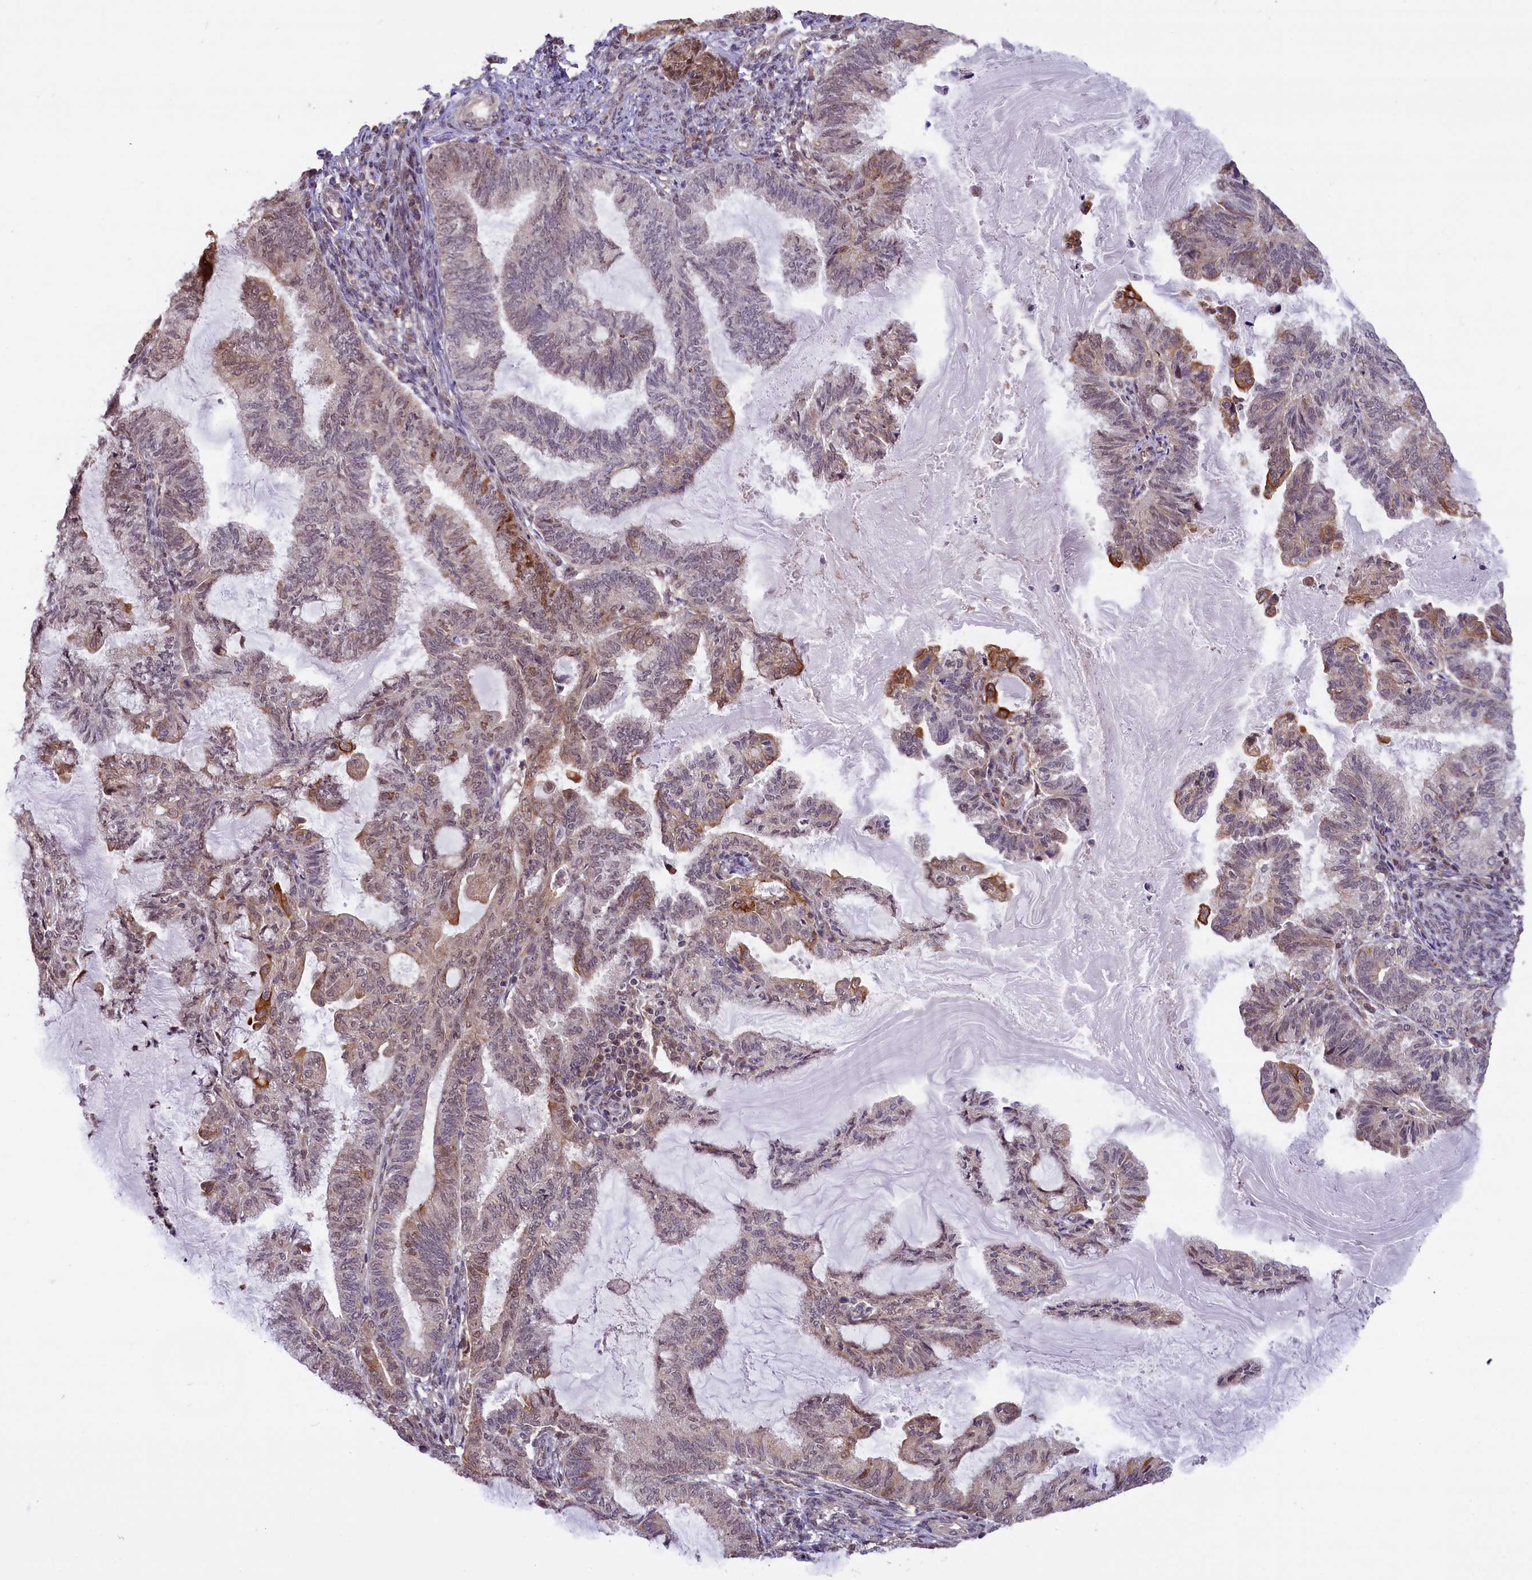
{"staining": {"intensity": "moderate", "quantity": "<25%", "location": "cytoplasmic/membranous"}, "tissue": "endometrial cancer", "cell_type": "Tumor cells", "image_type": "cancer", "snomed": [{"axis": "morphology", "description": "Adenocarcinoma, NOS"}, {"axis": "topography", "description": "Endometrium"}], "caption": "Protein staining of endometrial cancer (adenocarcinoma) tissue reveals moderate cytoplasmic/membranous staining in approximately <25% of tumor cells. Nuclei are stained in blue.", "gene": "CARD8", "patient": {"sex": "female", "age": 86}}